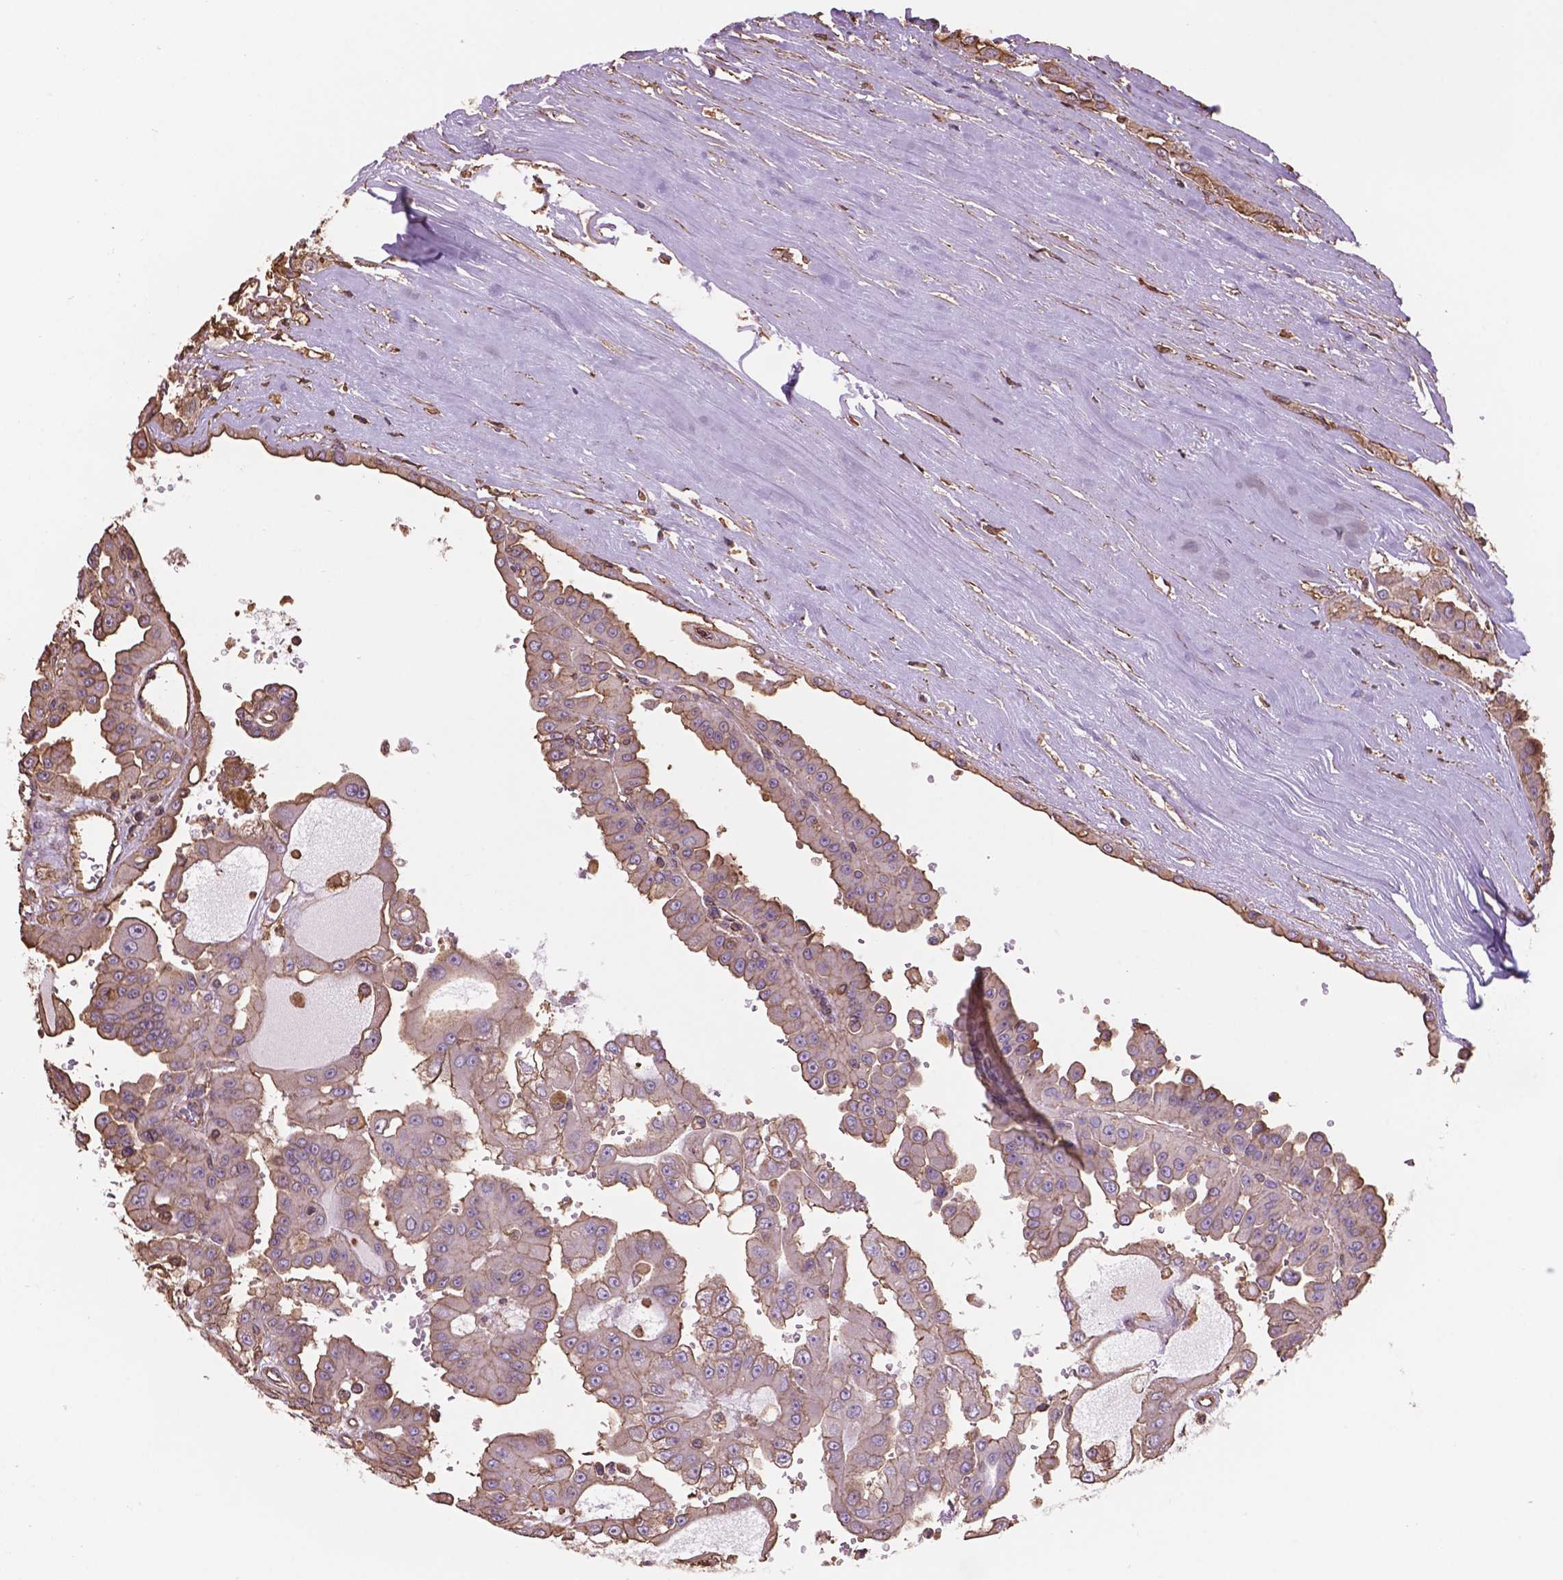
{"staining": {"intensity": "moderate", "quantity": ">75%", "location": "cytoplasmic/membranous"}, "tissue": "renal cancer", "cell_type": "Tumor cells", "image_type": "cancer", "snomed": [{"axis": "morphology", "description": "Adenocarcinoma, NOS"}, {"axis": "topography", "description": "Kidney"}], "caption": "Human adenocarcinoma (renal) stained for a protein (brown) displays moderate cytoplasmic/membranous positive expression in approximately >75% of tumor cells.", "gene": "NIPA2", "patient": {"sex": "male", "age": 58}}